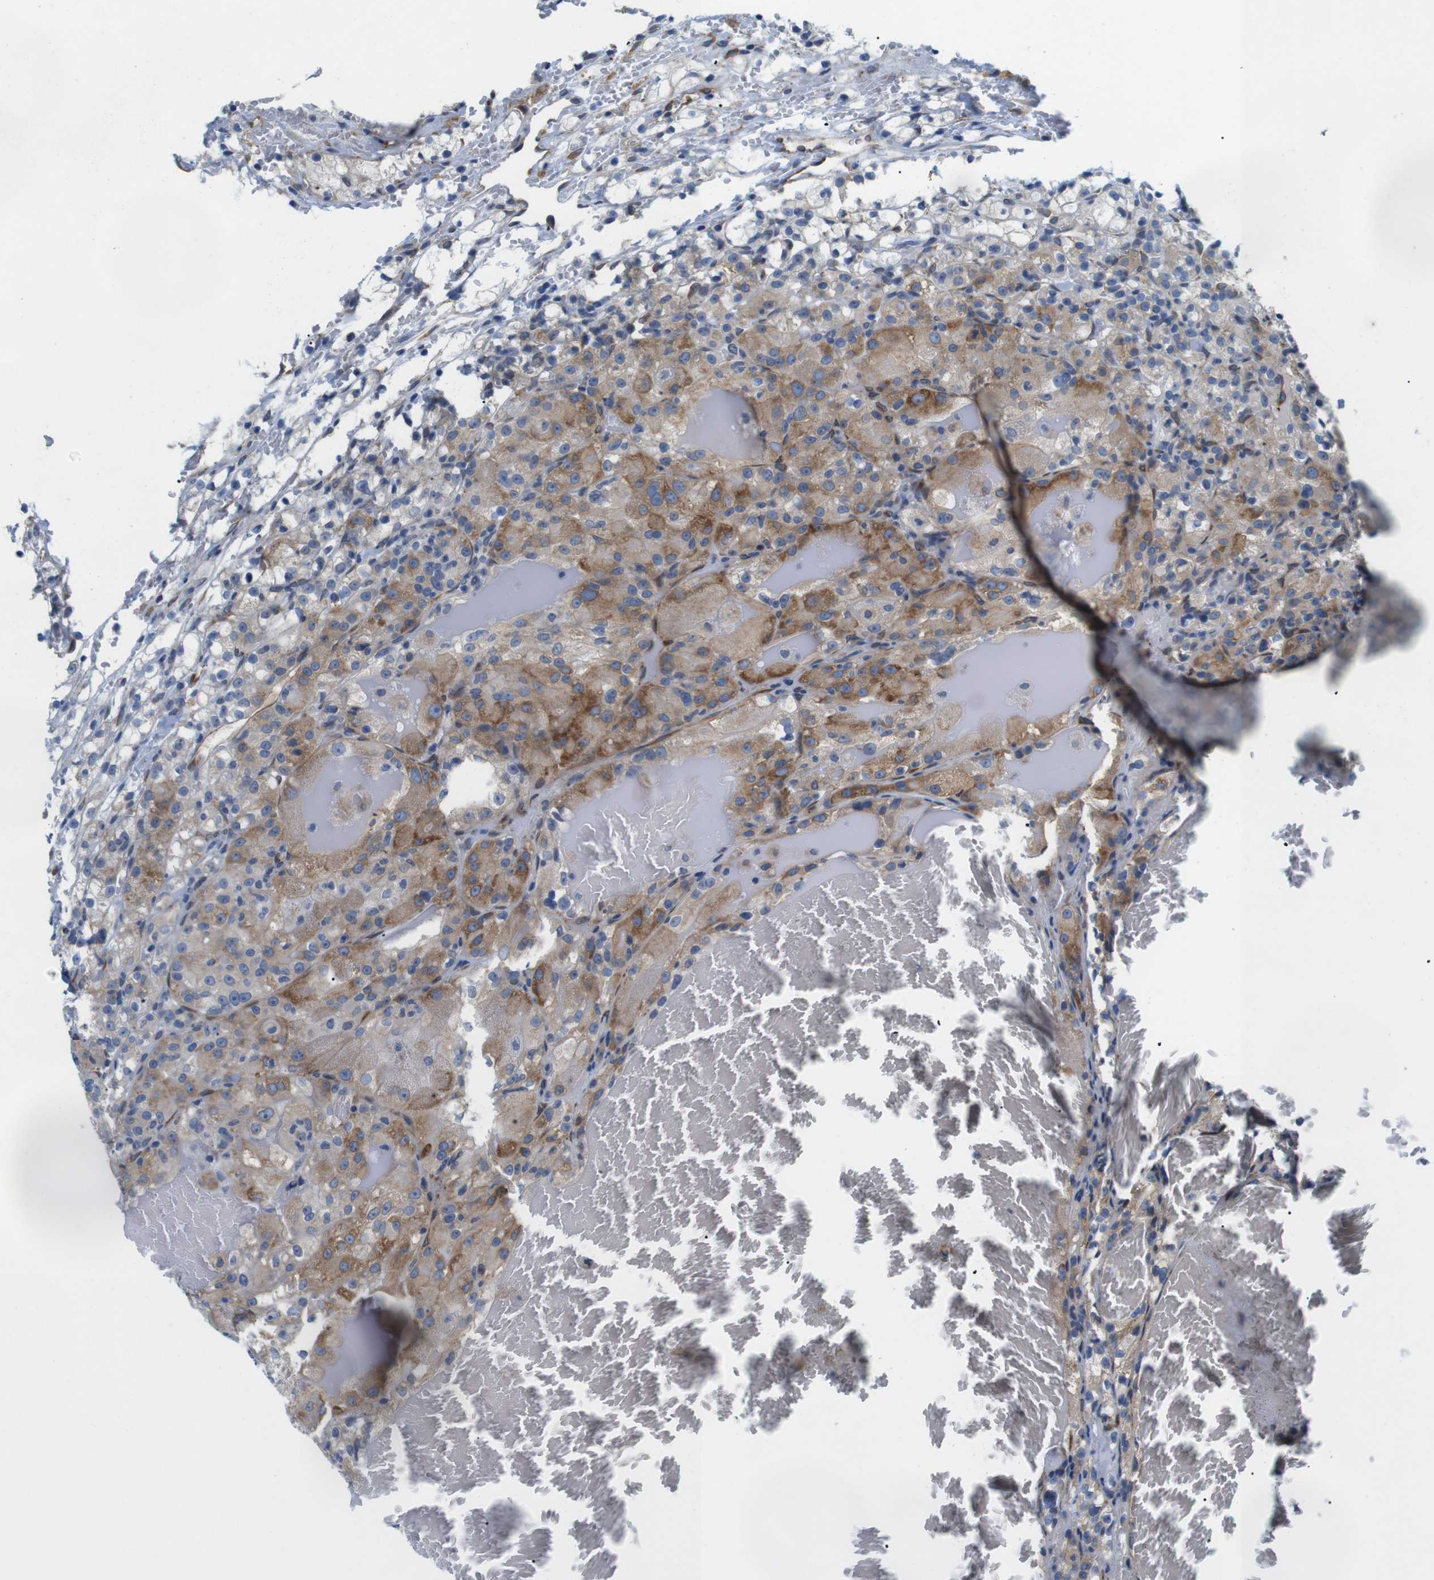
{"staining": {"intensity": "moderate", "quantity": ">75%", "location": "cytoplasmic/membranous"}, "tissue": "renal cancer", "cell_type": "Tumor cells", "image_type": "cancer", "snomed": [{"axis": "morphology", "description": "Adenocarcinoma, NOS"}, {"axis": "topography", "description": "Kidney"}], "caption": "A brown stain shows moderate cytoplasmic/membranous staining of a protein in human renal cancer tumor cells.", "gene": "HACD3", "patient": {"sex": "male", "age": 61}}